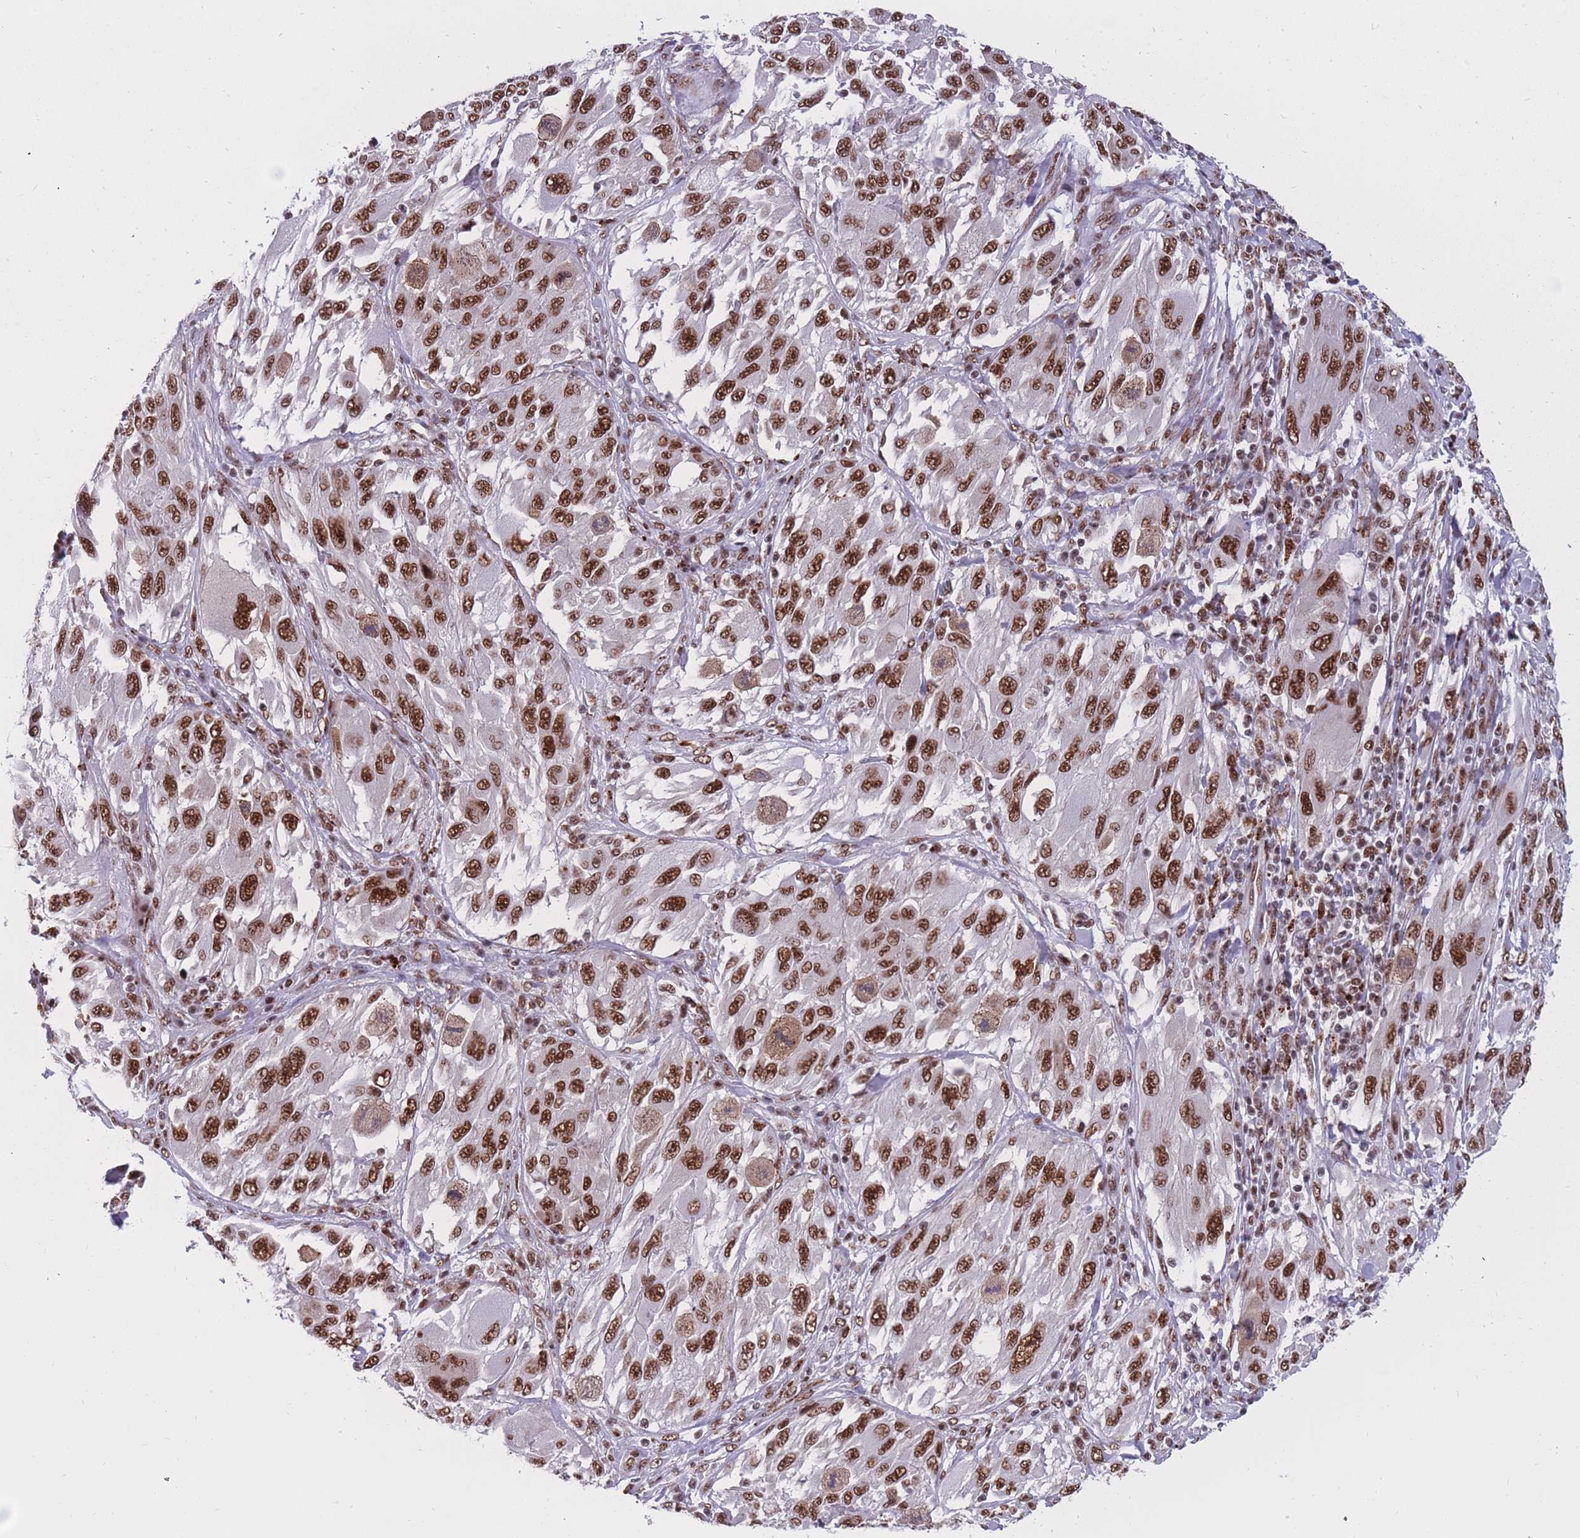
{"staining": {"intensity": "moderate", "quantity": ">75%", "location": "nuclear"}, "tissue": "melanoma", "cell_type": "Tumor cells", "image_type": "cancer", "snomed": [{"axis": "morphology", "description": "Malignant melanoma, NOS"}, {"axis": "topography", "description": "Skin"}], "caption": "A medium amount of moderate nuclear expression is present in approximately >75% of tumor cells in melanoma tissue.", "gene": "PRPF19", "patient": {"sex": "female", "age": 91}}